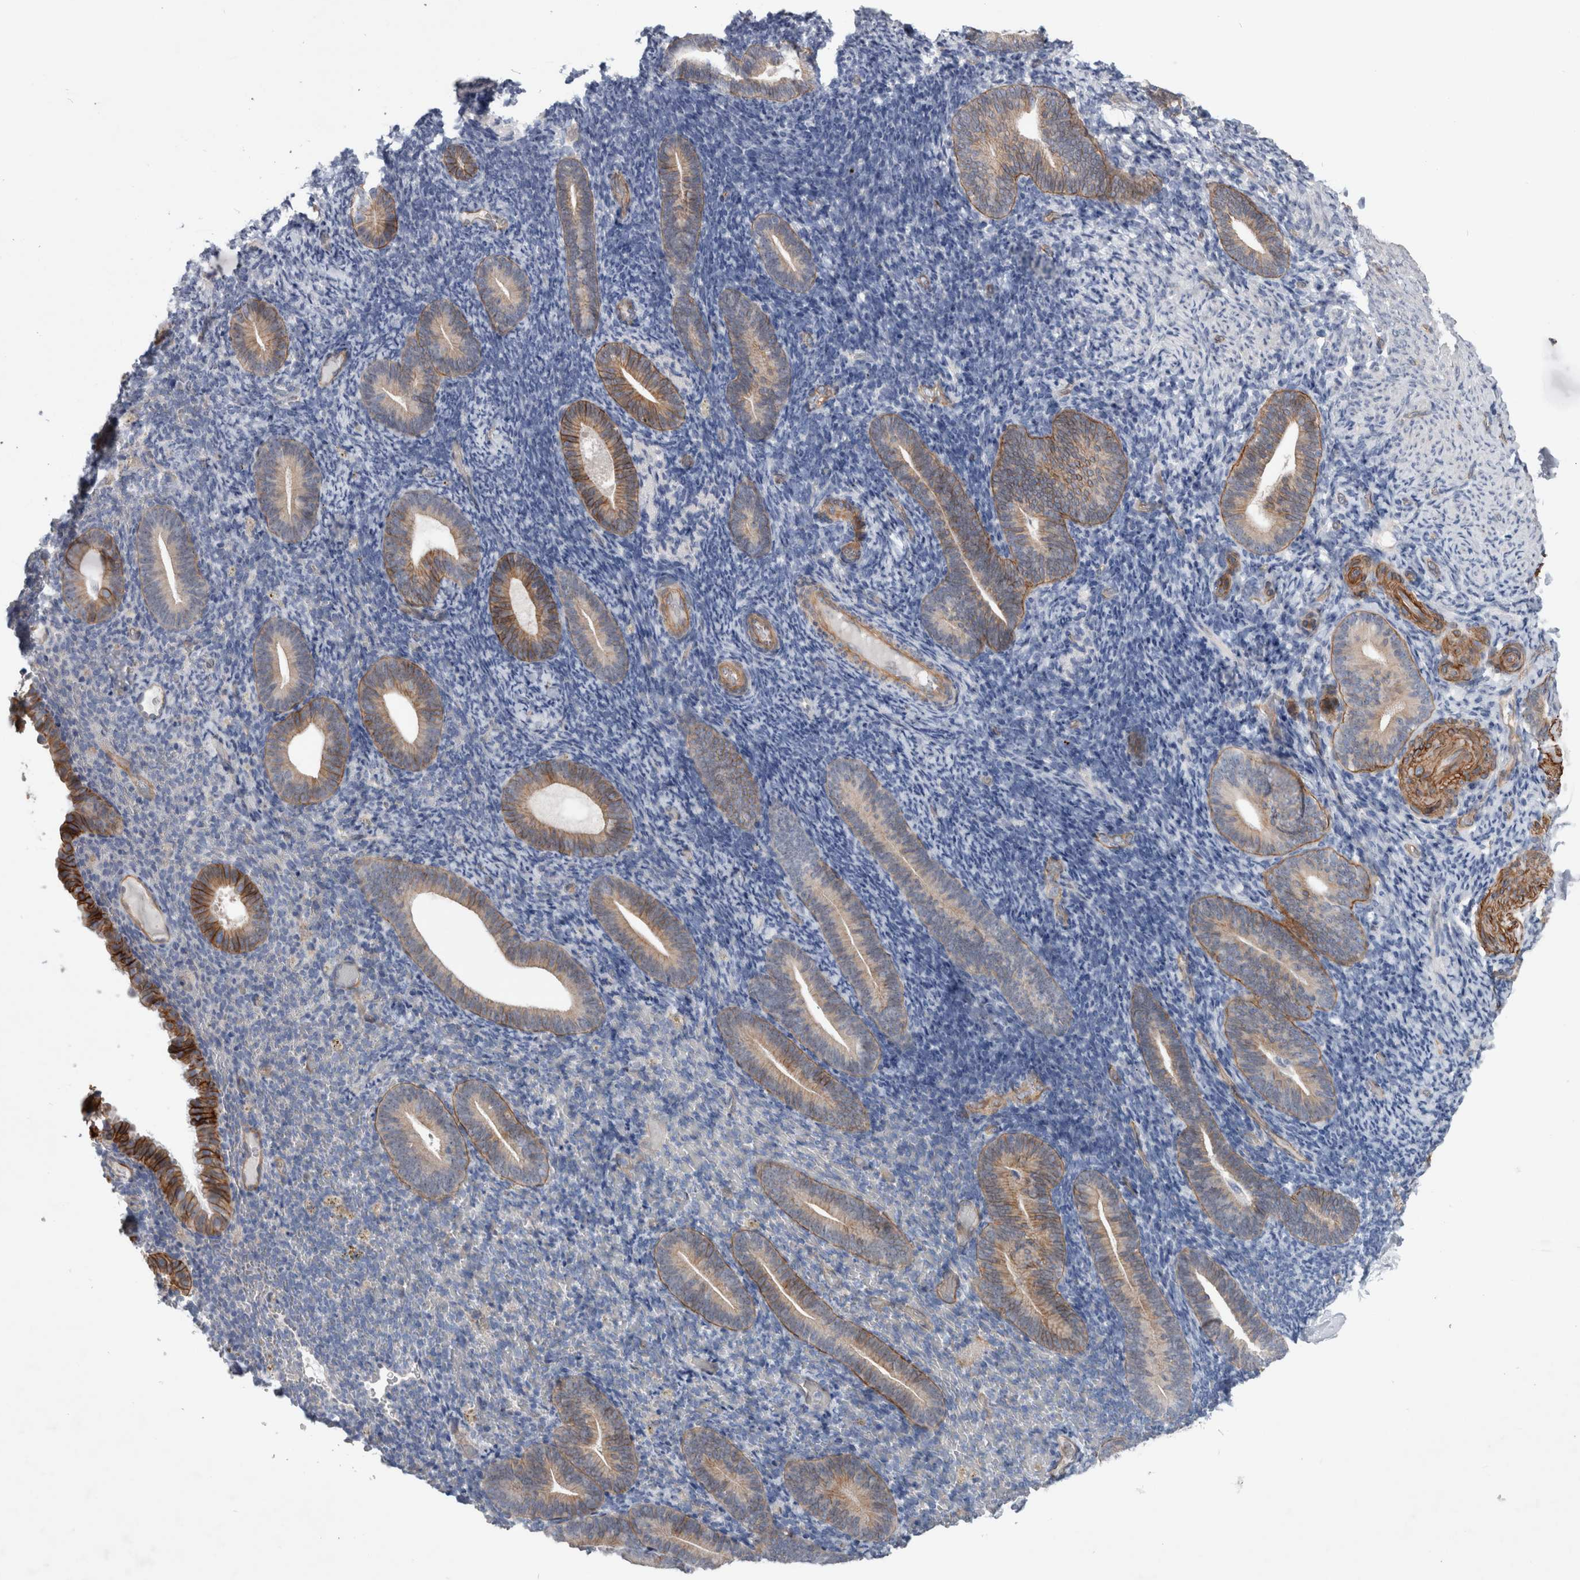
{"staining": {"intensity": "negative", "quantity": "none", "location": "none"}, "tissue": "endometrium", "cell_type": "Cells in endometrial stroma", "image_type": "normal", "snomed": [{"axis": "morphology", "description": "Normal tissue, NOS"}, {"axis": "topography", "description": "Endometrium"}], "caption": "Cells in endometrial stroma are negative for protein expression in benign human endometrium. (DAB (3,3'-diaminobenzidine) immunohistochemistry (IHC), high magnification).", "gene": "BCAM", "patient": {"sex": "female", "age": 51}}